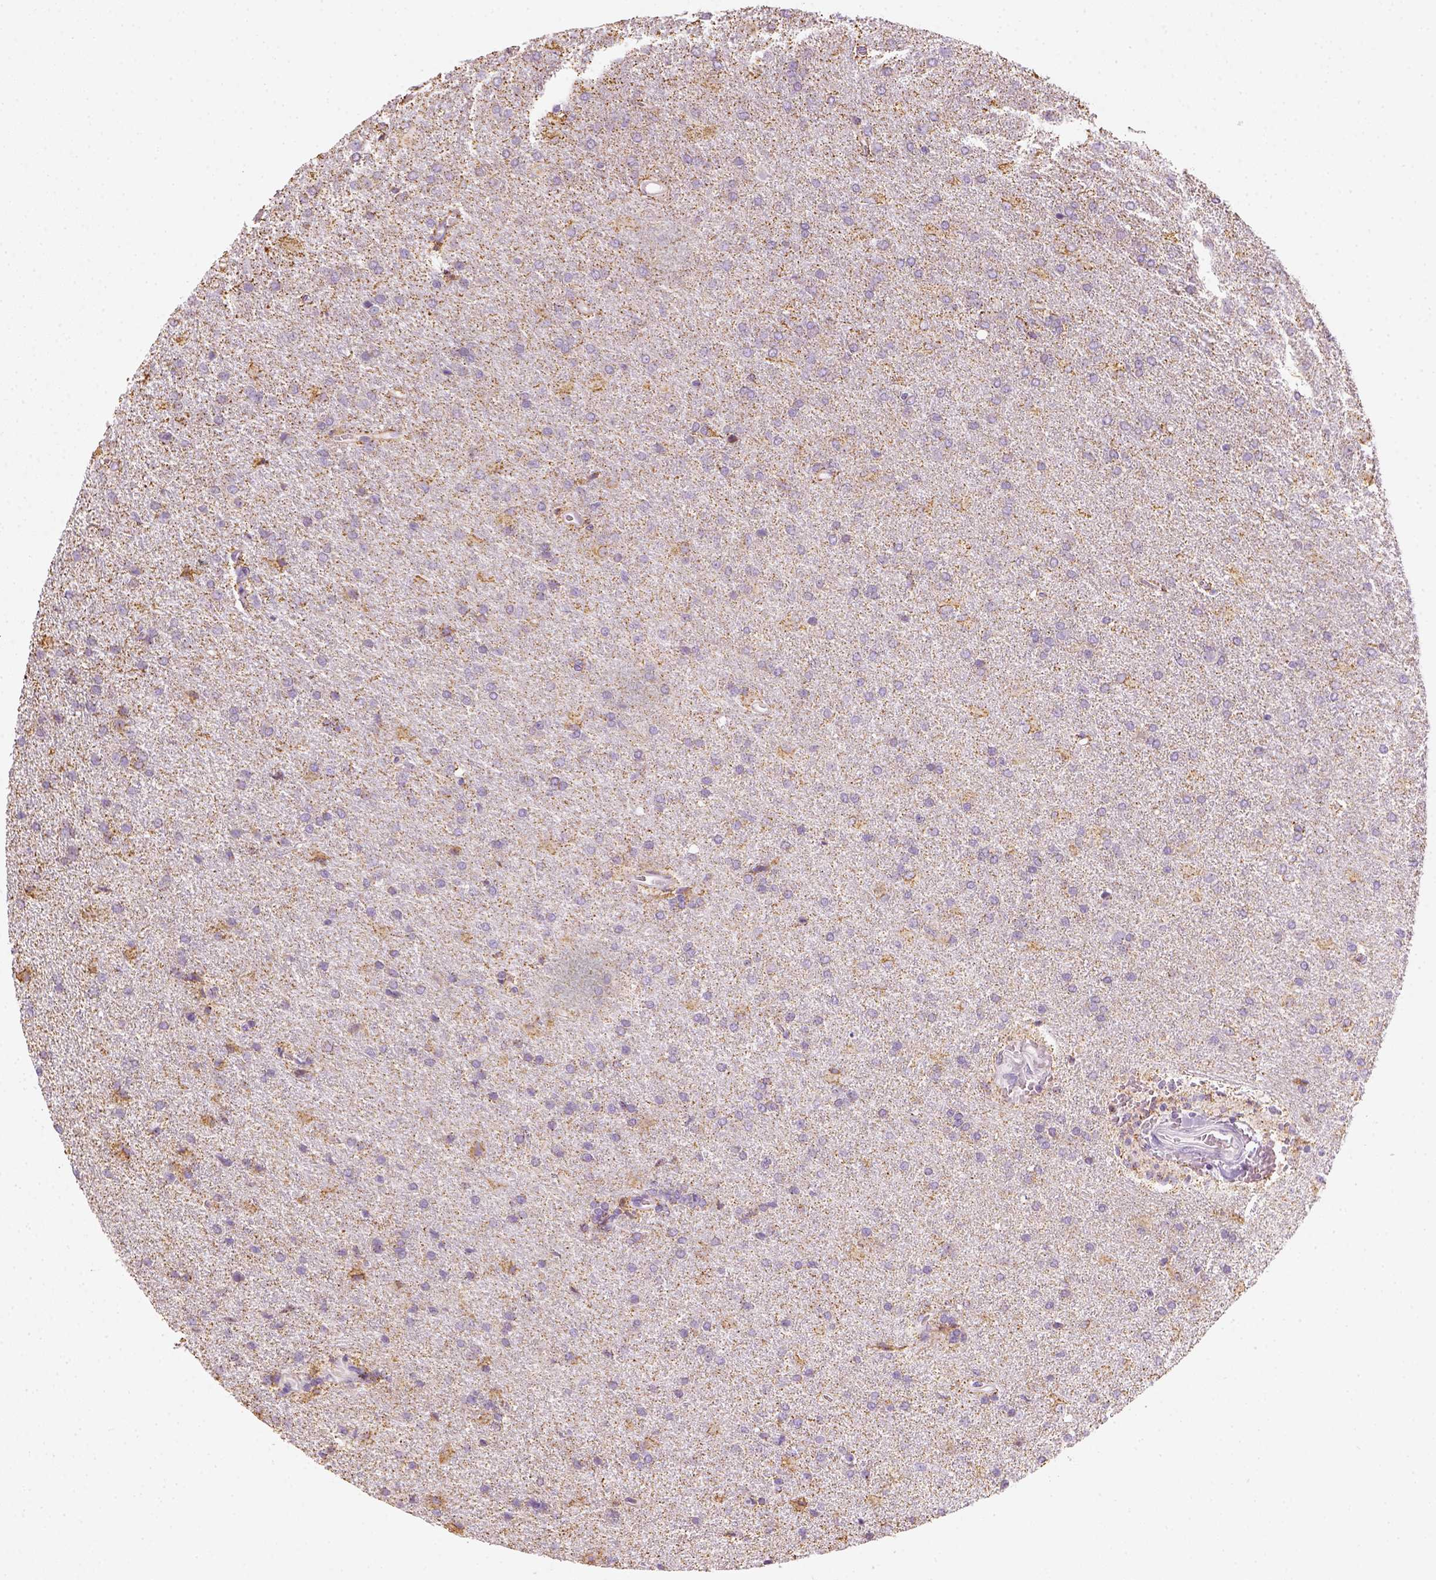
{"staining": {"intensity": "negative", "quantity": "none", "location": "none"}, "tissue": "glioma", "cell_type": "Tumor cells", "image_type": "cancer", "snomed": [{"axis": "morphology", "description": "Glioma, malignant, High grade"}, {"axis": "topography", "description": "Brain"}], "caption": "Tumor cells are negative for protein expression in human malignant glioma (high-grade).", "gene": "LCA5", "patient": {"sex": "male", "age": 68}}